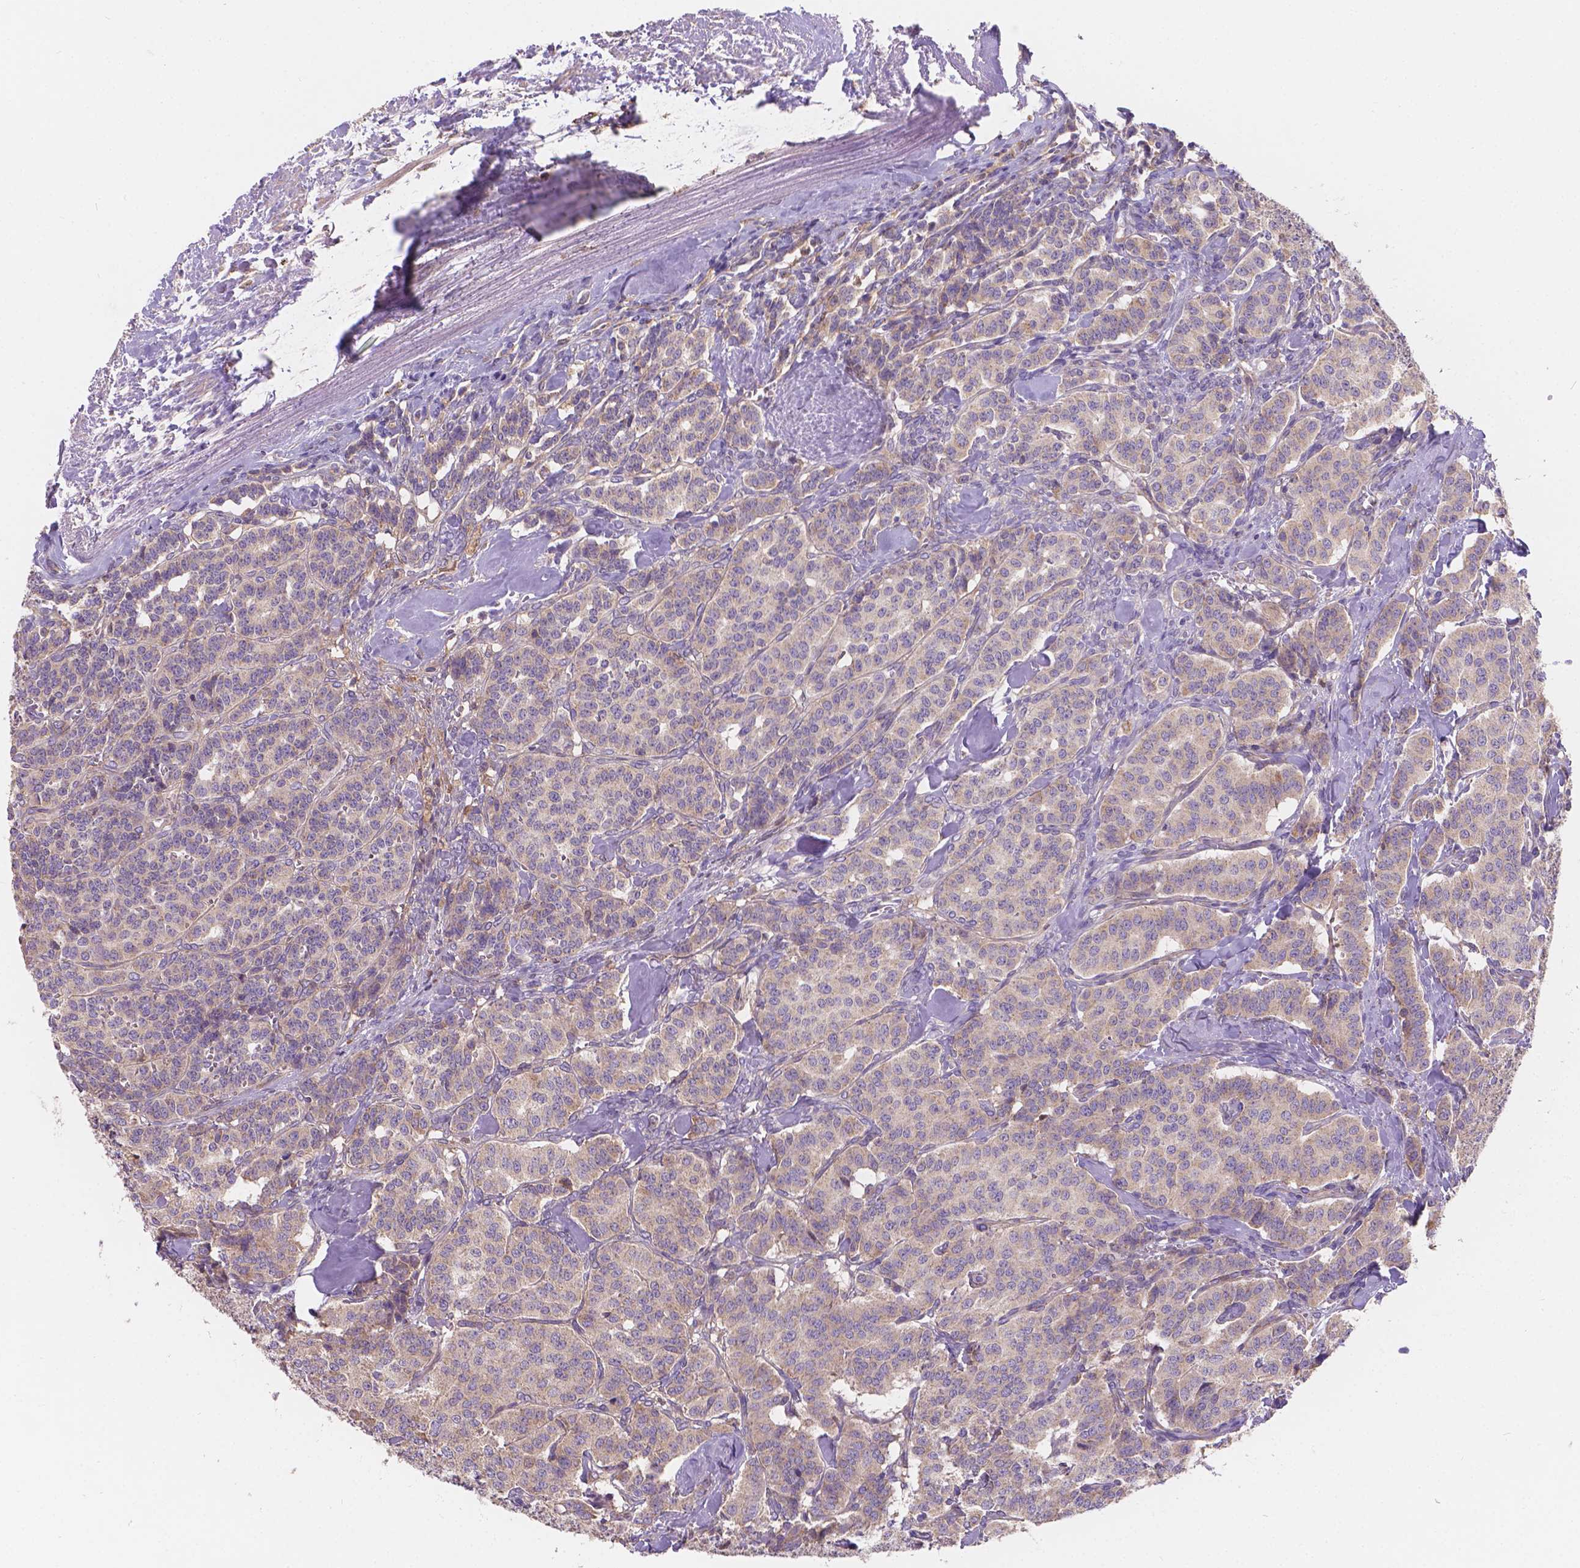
{"staining": {"intensity": "moderate", "quantity": ">75%", "location": "cytoplasmic/membranous"}, "tissue": "carcinoid", "cell_type": "Tumor cells", "image_type": "cancer", "snomed": [{"axis": "morphology", "description": "Normal tissue, NOS"}, {"axis": "morphology", "description": "Carcinoid, malignant, NOS"}, {"axis": "topography", "description": "Lung"}], "caption": "Protein staining by IHC reveals moderate cytoplasmic/membranous expression in about >75% of tumor cells in carcinoid. (DAB IHC with brightfield microscopy, high magnification).", "gene": "CDK10", "patient": {"sex": "female", "age": 46}}